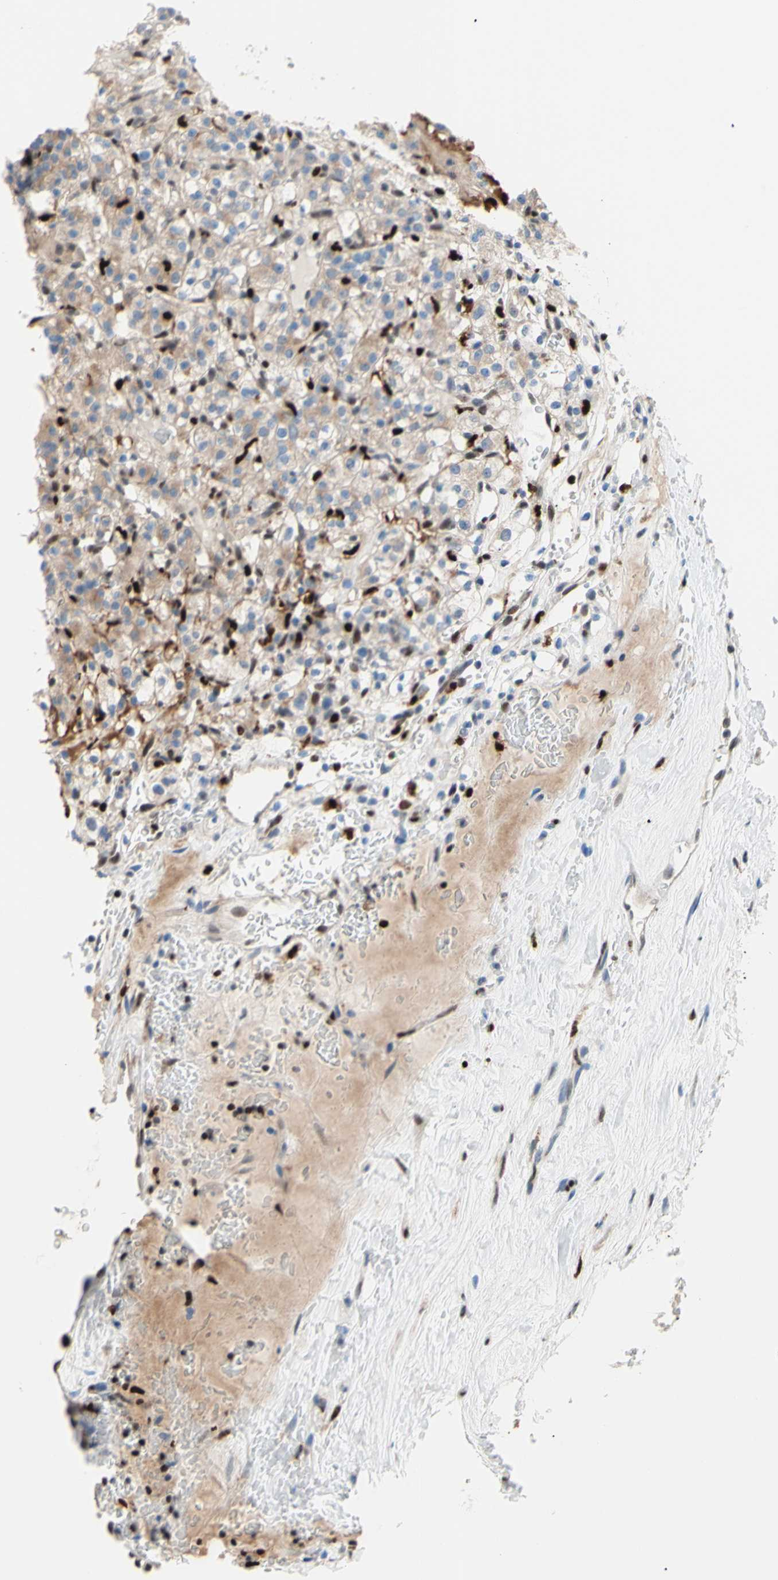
{"staining": {"intensity": "weak", "quantity": ">75%", "location": "cytoplasmic/membranous"}, "tissue": "renal cancer", "cell_type": "Tumor cells", "image_type": "cancer", "snomed": [{"axis": "morphology", "description": "Normal tissue, NOS"}, {"axis": "morphology", "description": "Adenocarcinoma, NOS"}, {"axis": "topography", "description": "Kidney"}], "caption": "Renal cancer (adenocarcinoma) stained with IHC exhibits weak cytoplasmic/membranous expression in about >75% of tumor cells. (DAB (3,3'-diaminobenzidine) = brown stain, brightfield microscopy at high magnification).", "gene": "EED", "patient": {"sex": "female", "age": 72}}